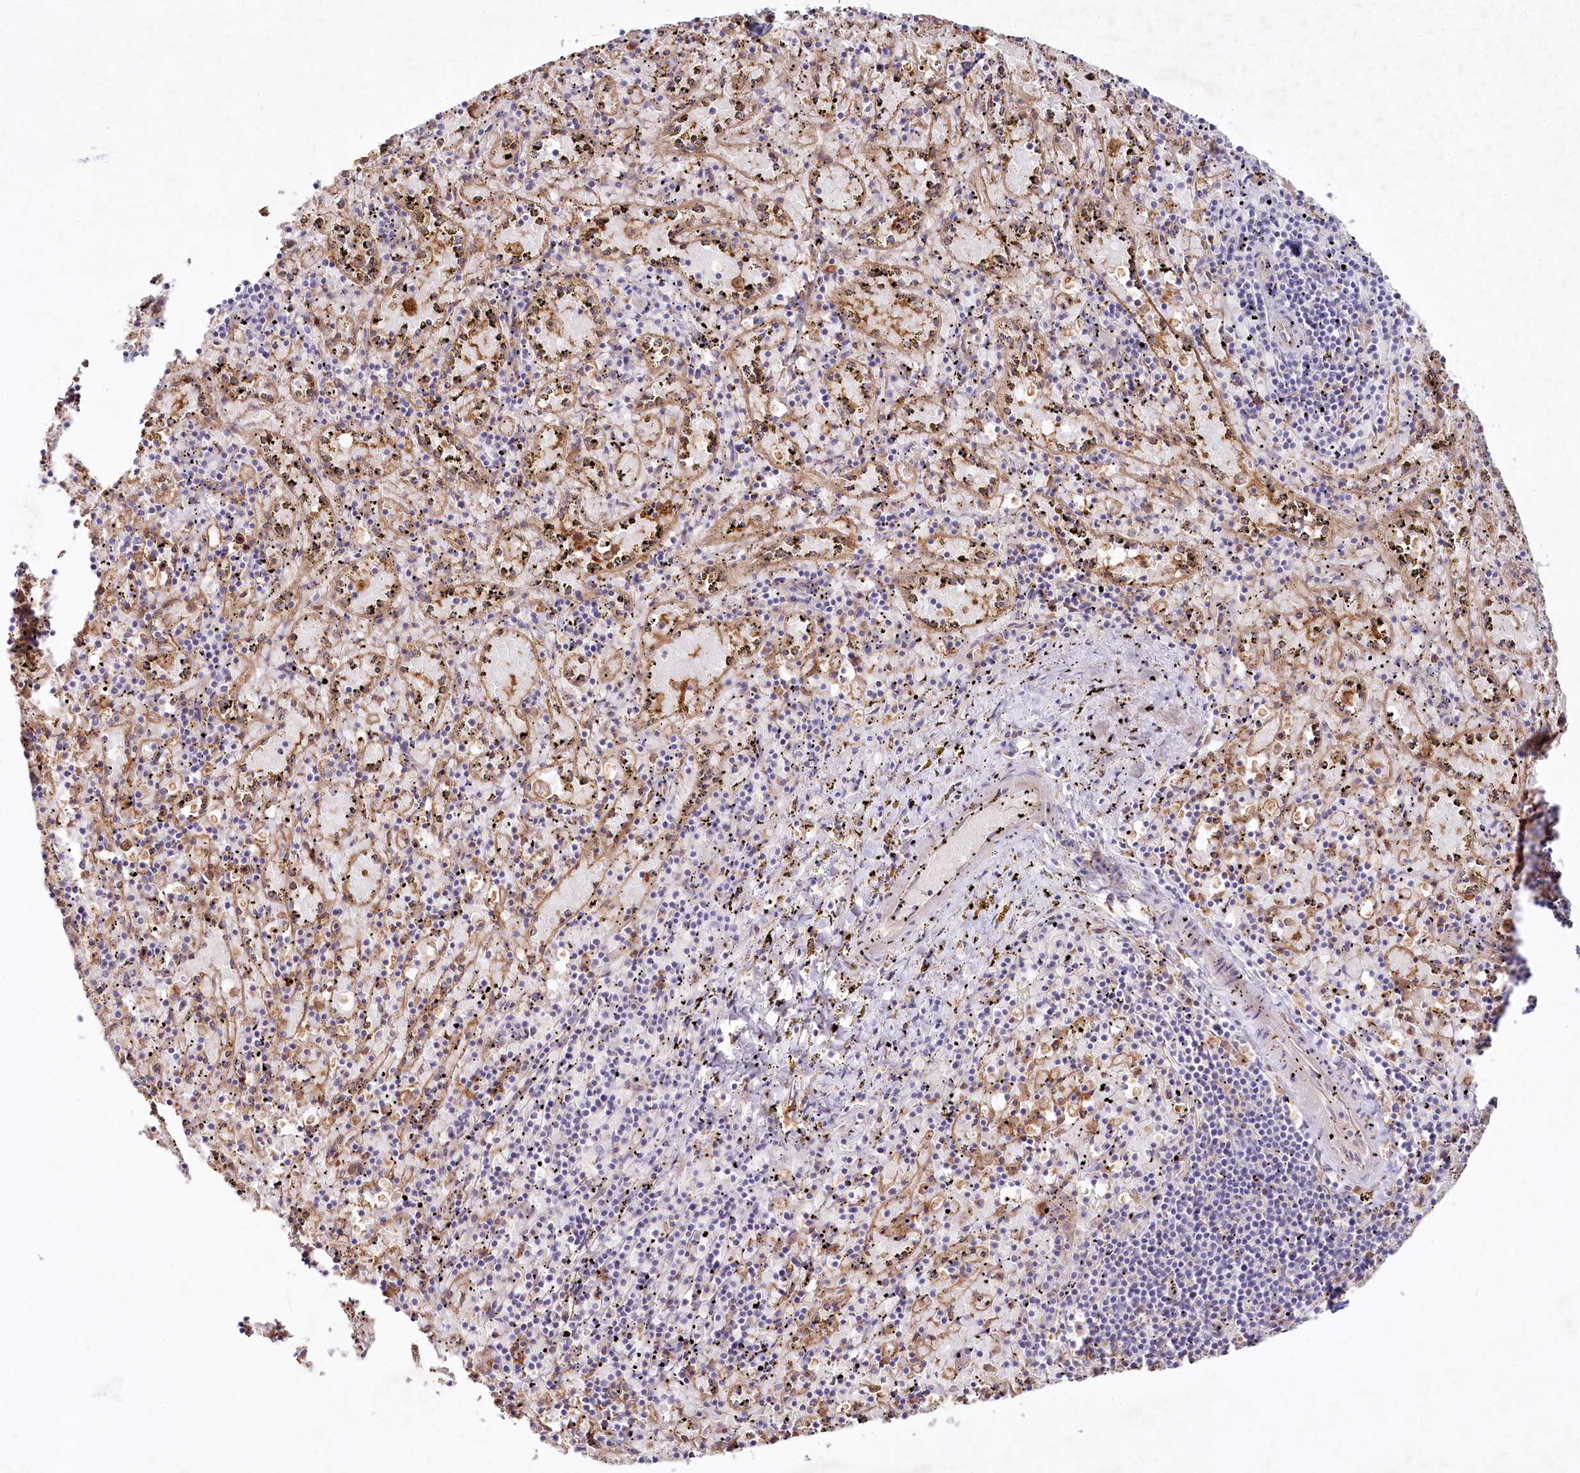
{"staining": {"intensity": "moderate", "quantity": "25%-75%", "location": "cytoplasmic/membranous"}, "tissue": "spleen", "cell_type": "Cells in red pulp", "image_type": "normal", "snomed": [{"axis": "morphology", "description": "Normal tissue, NOS"}, {"axis": "topography", "description": "Spleen"}], "caption": "High-magnification brightfield microscopy of unremarkable spleen stained with DAB (brown) and counterstained with hematoxylin (blue). cells in red pulp exhibit moderate cytoplasmic/membranous positivity is appreciated in approximately25%-75% of cells. (brown staining indicates protein expression, while blue staining denotes nuclei).", "gene": "ALDH3B1", "patient": {"sex": "male", "age": 11}}